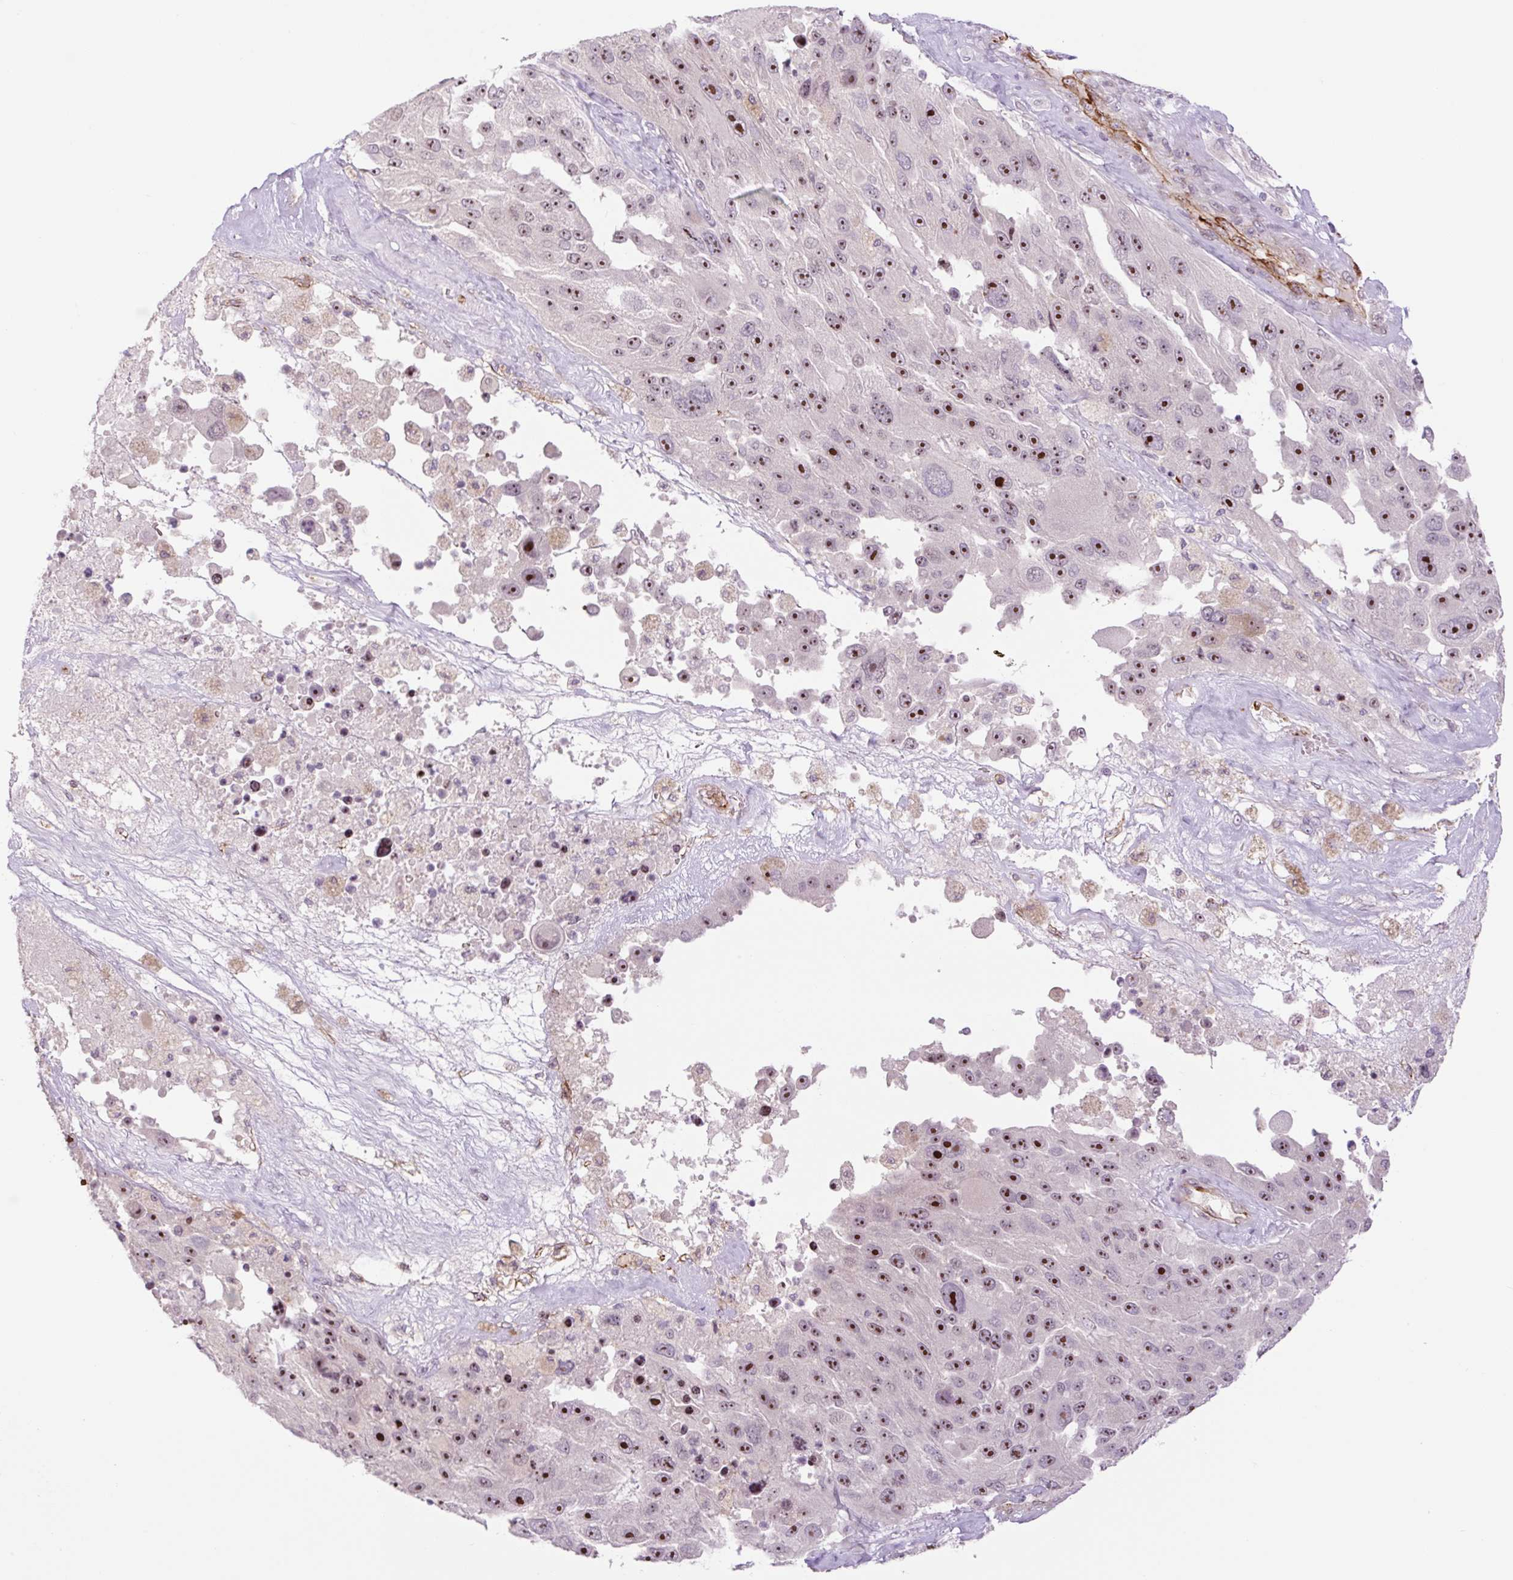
{"staining": {"intensity": "strong", "quantity": ">75%", "location": "nuclear"}, "tissue": "melanoma", "cell_type": "Tumor cells", "image_type": "cancer", "snomed": [{"axis": "morphology", "description": "Malignant melanoma, Metastatic site"}, {"axis": "topography", "description": "Lymph node"}], "caption": "Malignant melanoma (metastatic site) stained with a protein marker demonstrates strong staining in tumor cells.", "gene": "ZNF417", "patient": {"sex": "male", "age": 62}}